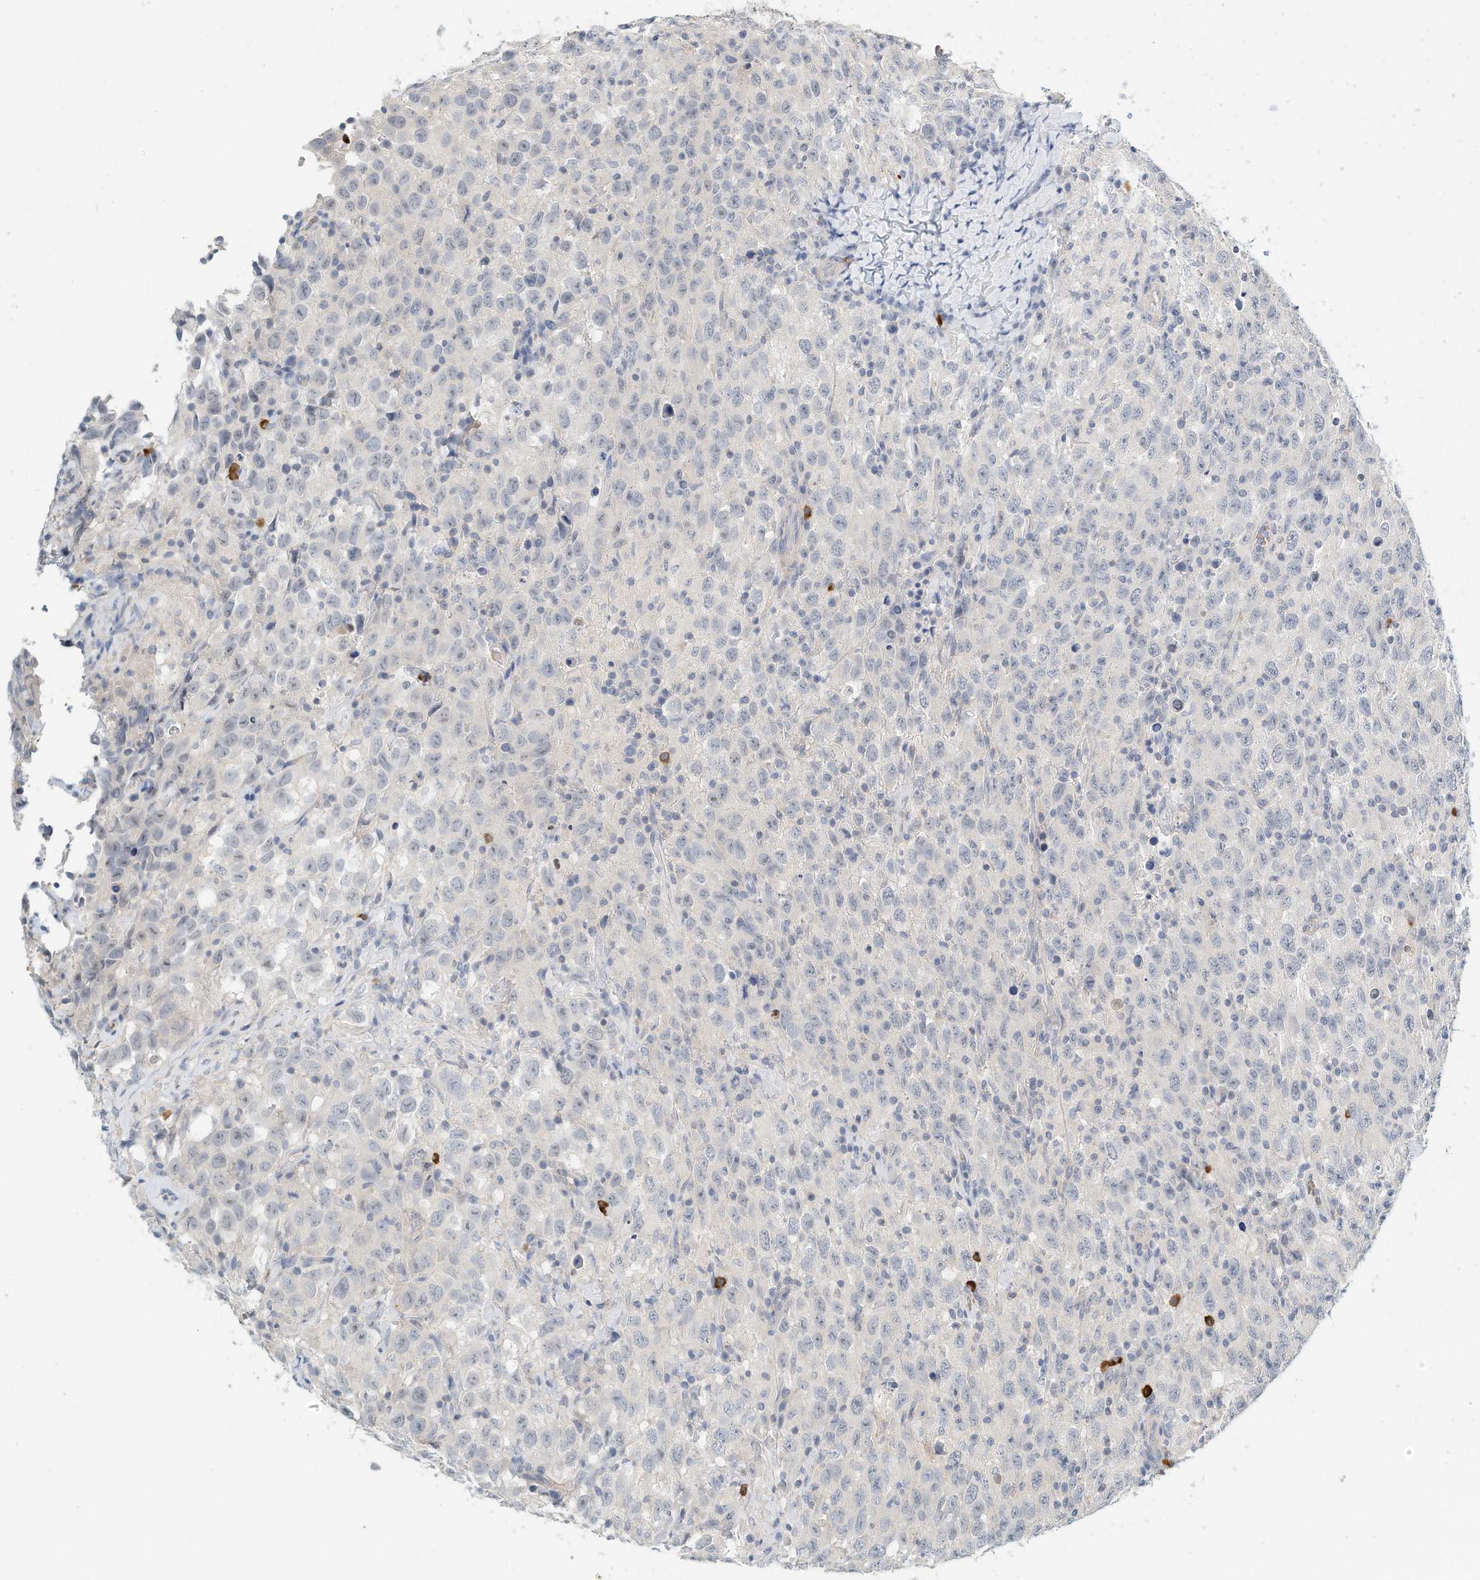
{"staining": {"intensity": "negative", "quantity": "none", "location": "none"}, "tissue": "testis cancer", "cell_type": "Tumor cells", "image_type": "cancer", "snomed": [{"axis": "morphology", "description": "Seminoma, NOS"}, {"axis": "topography", "description": "Testis"}], "caption": "Seminoma (testis) was stained to show a protein in brown. There is no significant positivity in tumor cells.", "gene": "RCAN3", "patient": {"sex": "male", "age": 41}}